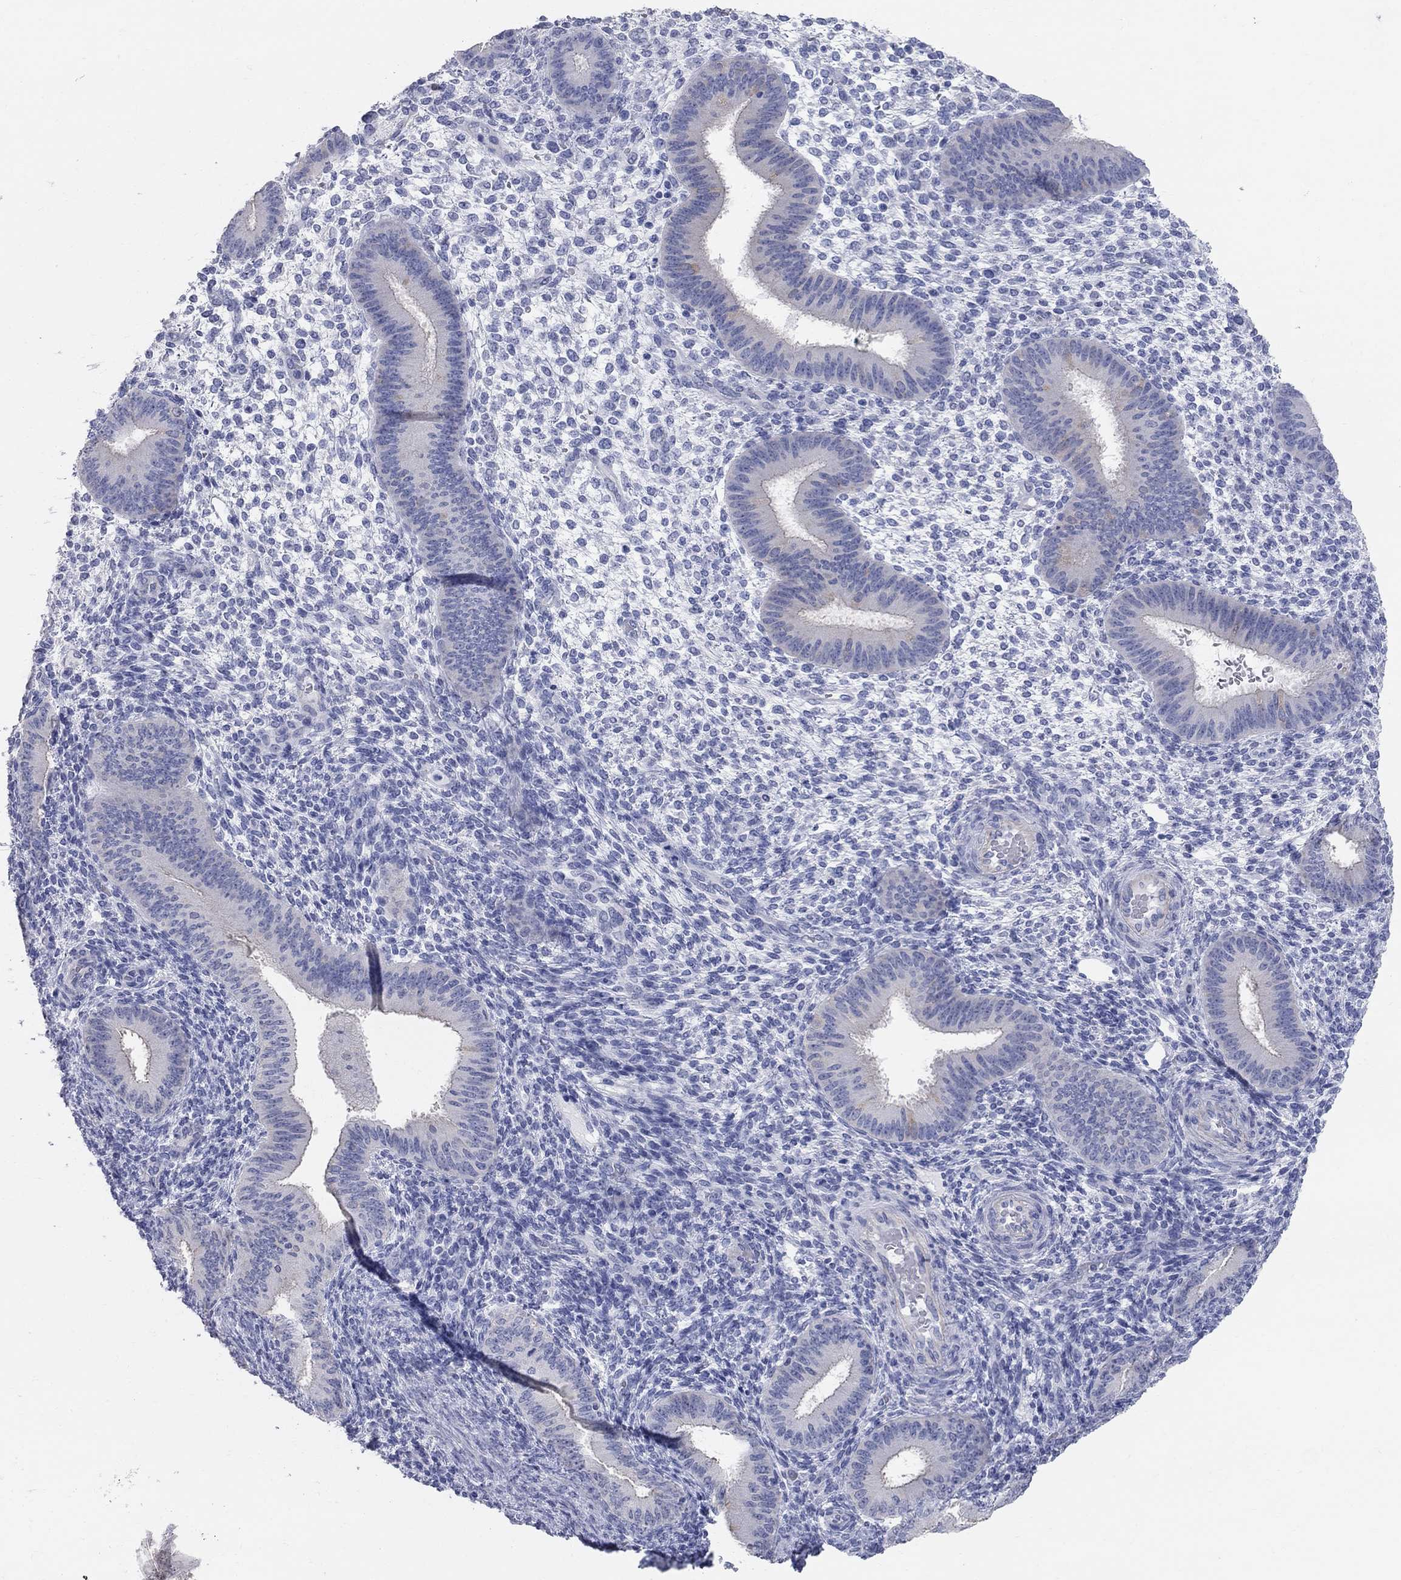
{"staining": {"intensity": "negative", "quantity": "none", "location": "none"}, "tissue": "endometrium", "cell_type": "Cells in endometrial stroma", "image_type": "normal", "snomed": [{"axis": "morphology", "description": "Normal tissue, NOS"}, {"axis": "topography", "description": "Endometrium"}], "caption": "This histopathology image is of unremarkable endometrium stained with immunohistochemistry (IHC) to label a protein in brown with the nuclei are counter-stained blue. There is no expression in cells in endometrial stroma.", "gene": "AOX1", "patient": {"sex": "female", "age": 39}}